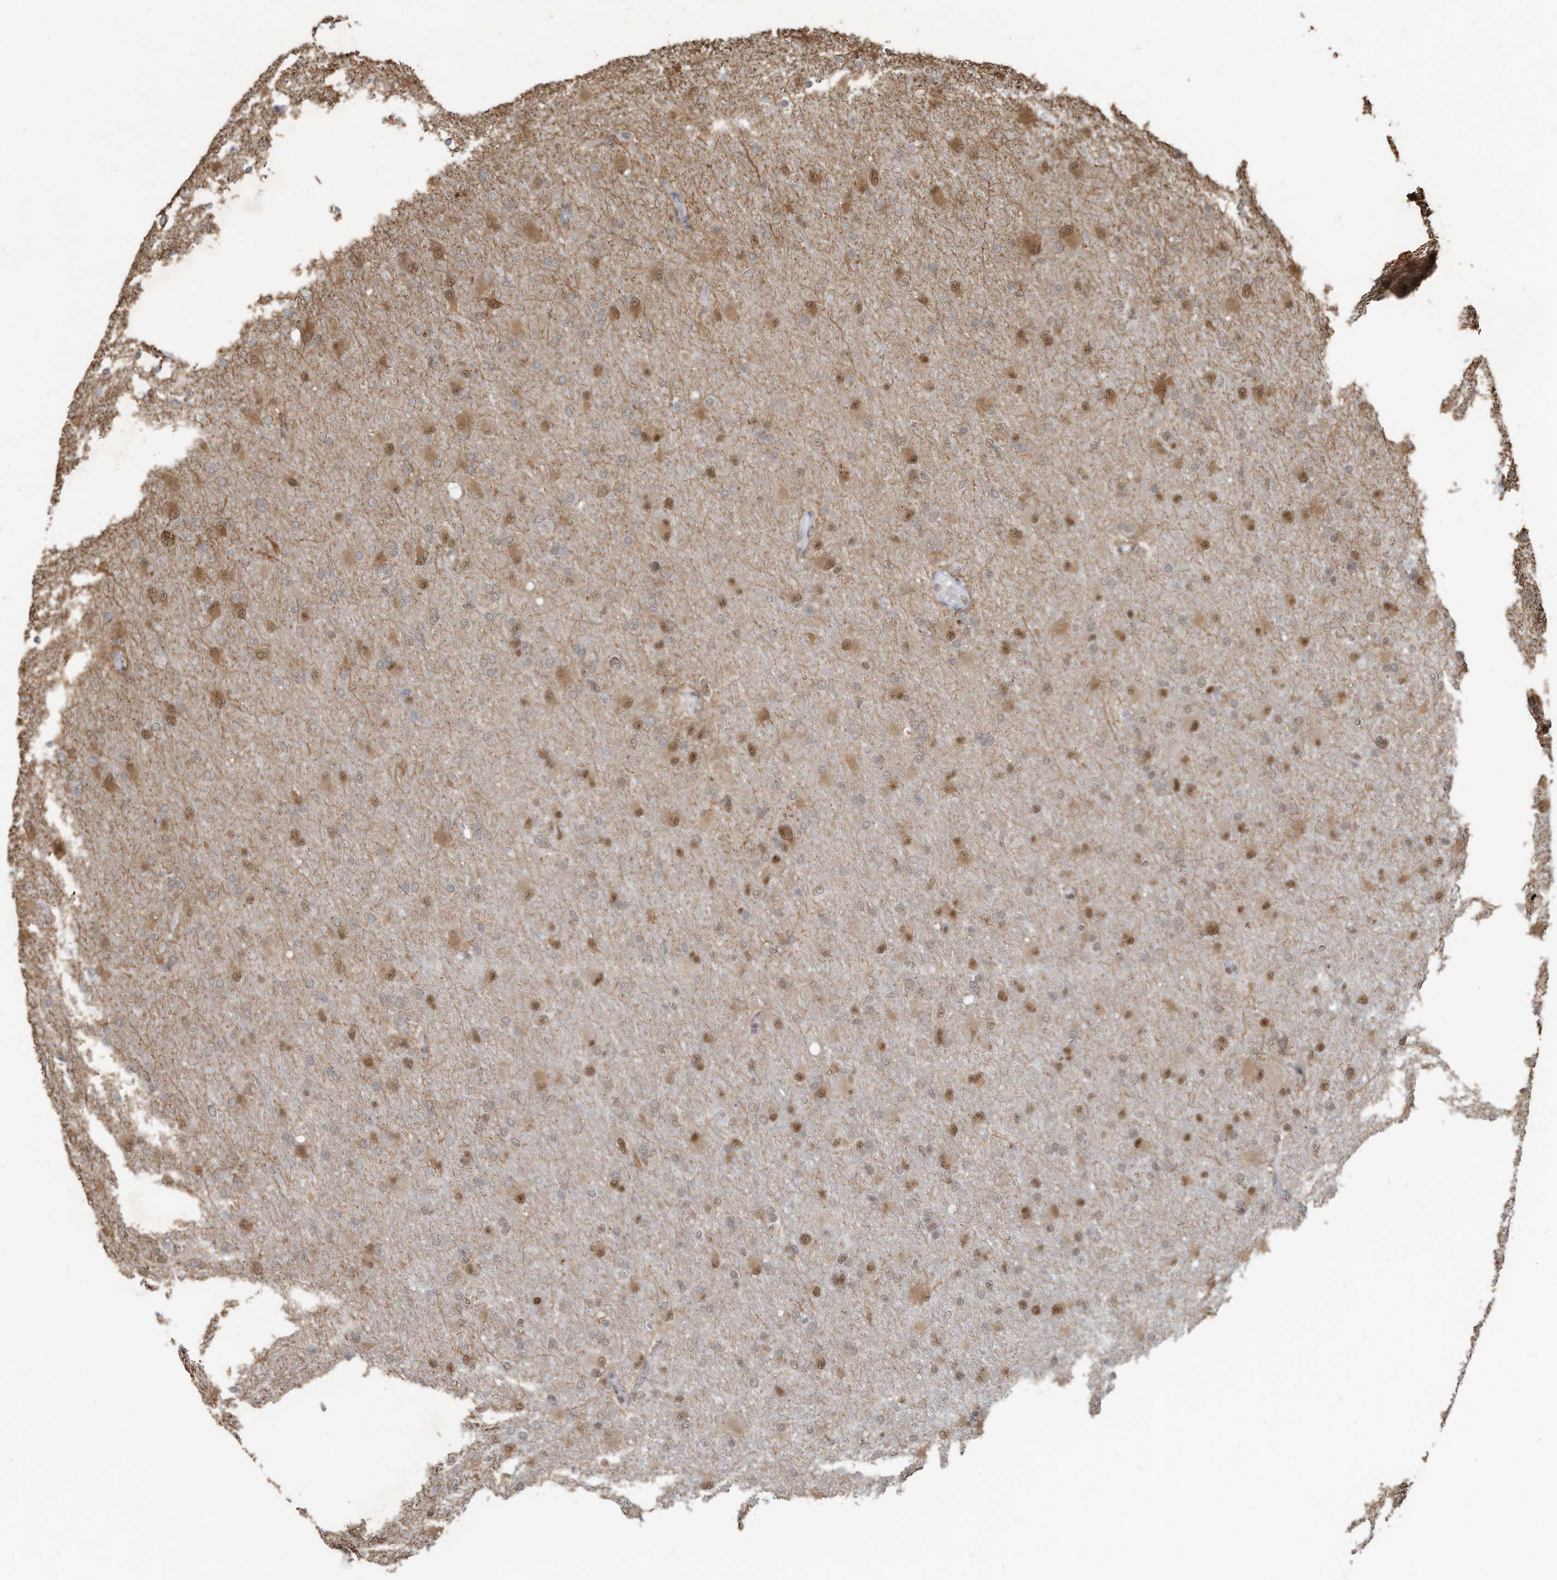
{"staining": {"intensity": "moderate", "quantity": "25%-75%", "location": "nuclear"}, "tissue": "glioma", "cell_type": "Tumor cells", "image_type": "cancer", "snomed": [{"axis": "morphology", "description": "Glioma, malignant, High grade"}, {"axis": "topography", "description": "Cerebral cortex"}], "caption": "The photomicrograph shows immunohistochemical staining of glioma. There is moderate nuclear positivity is present in about 25%-75% of tumor cells.", "gene": "SARNP", "patient": {"sex": "female", "age": 36}}